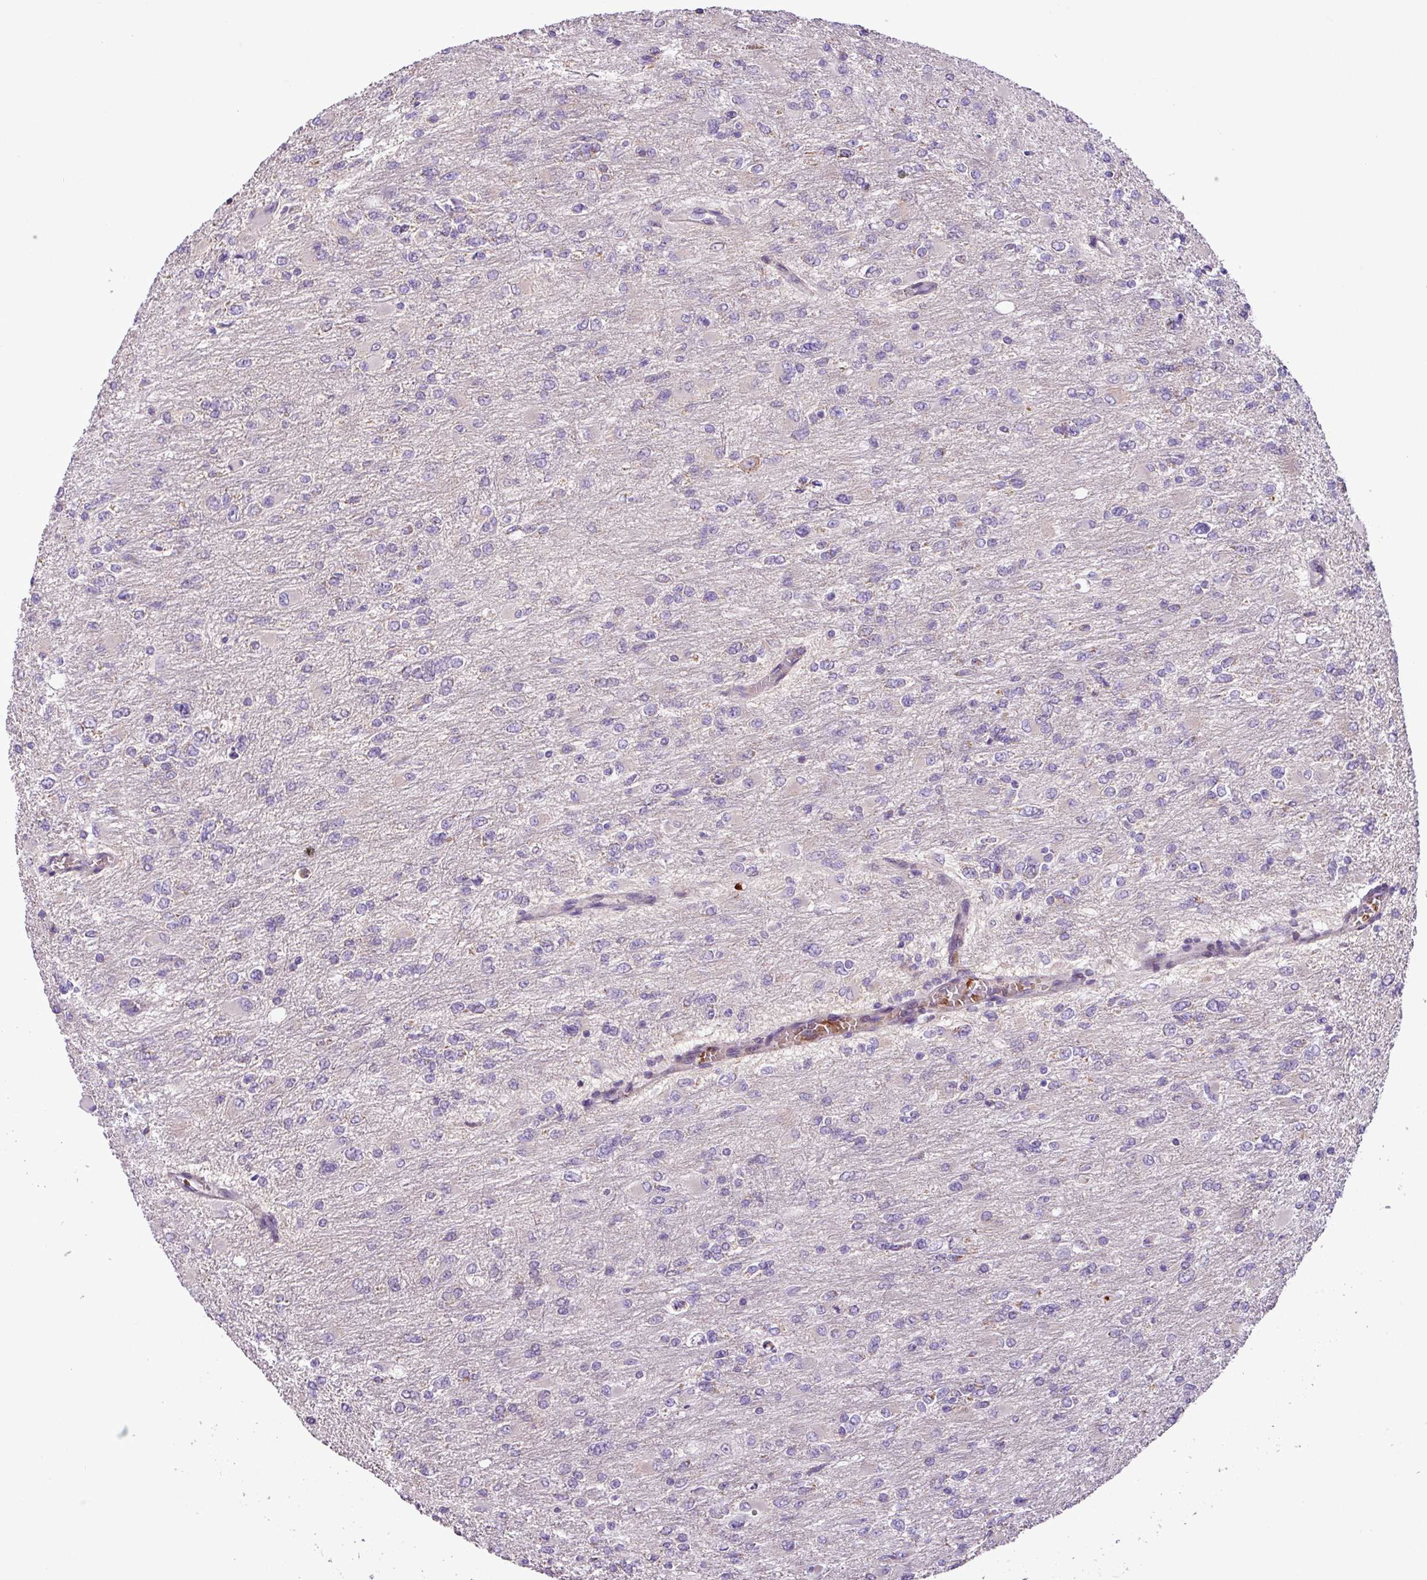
{"staining": {"intensity": "negative", "quantity": "none", "location": "none"}, "tissue": "glioma", "cell_type": "Tumor cells", "image_type": "cancer", "snomed": [{"axis": "morphology", "description": "Glioma, malignant, High grade"}, {"axis": "topography", "description": "Cerebral cortex"}], "caption": "Immunohistochemical staining of malignant high-grade glioma displays no significant positivity in tumor cells. Nuclei are stained in blue.", "gene": "FAM183A", "patient": {"sex": "female", "age": 36}}